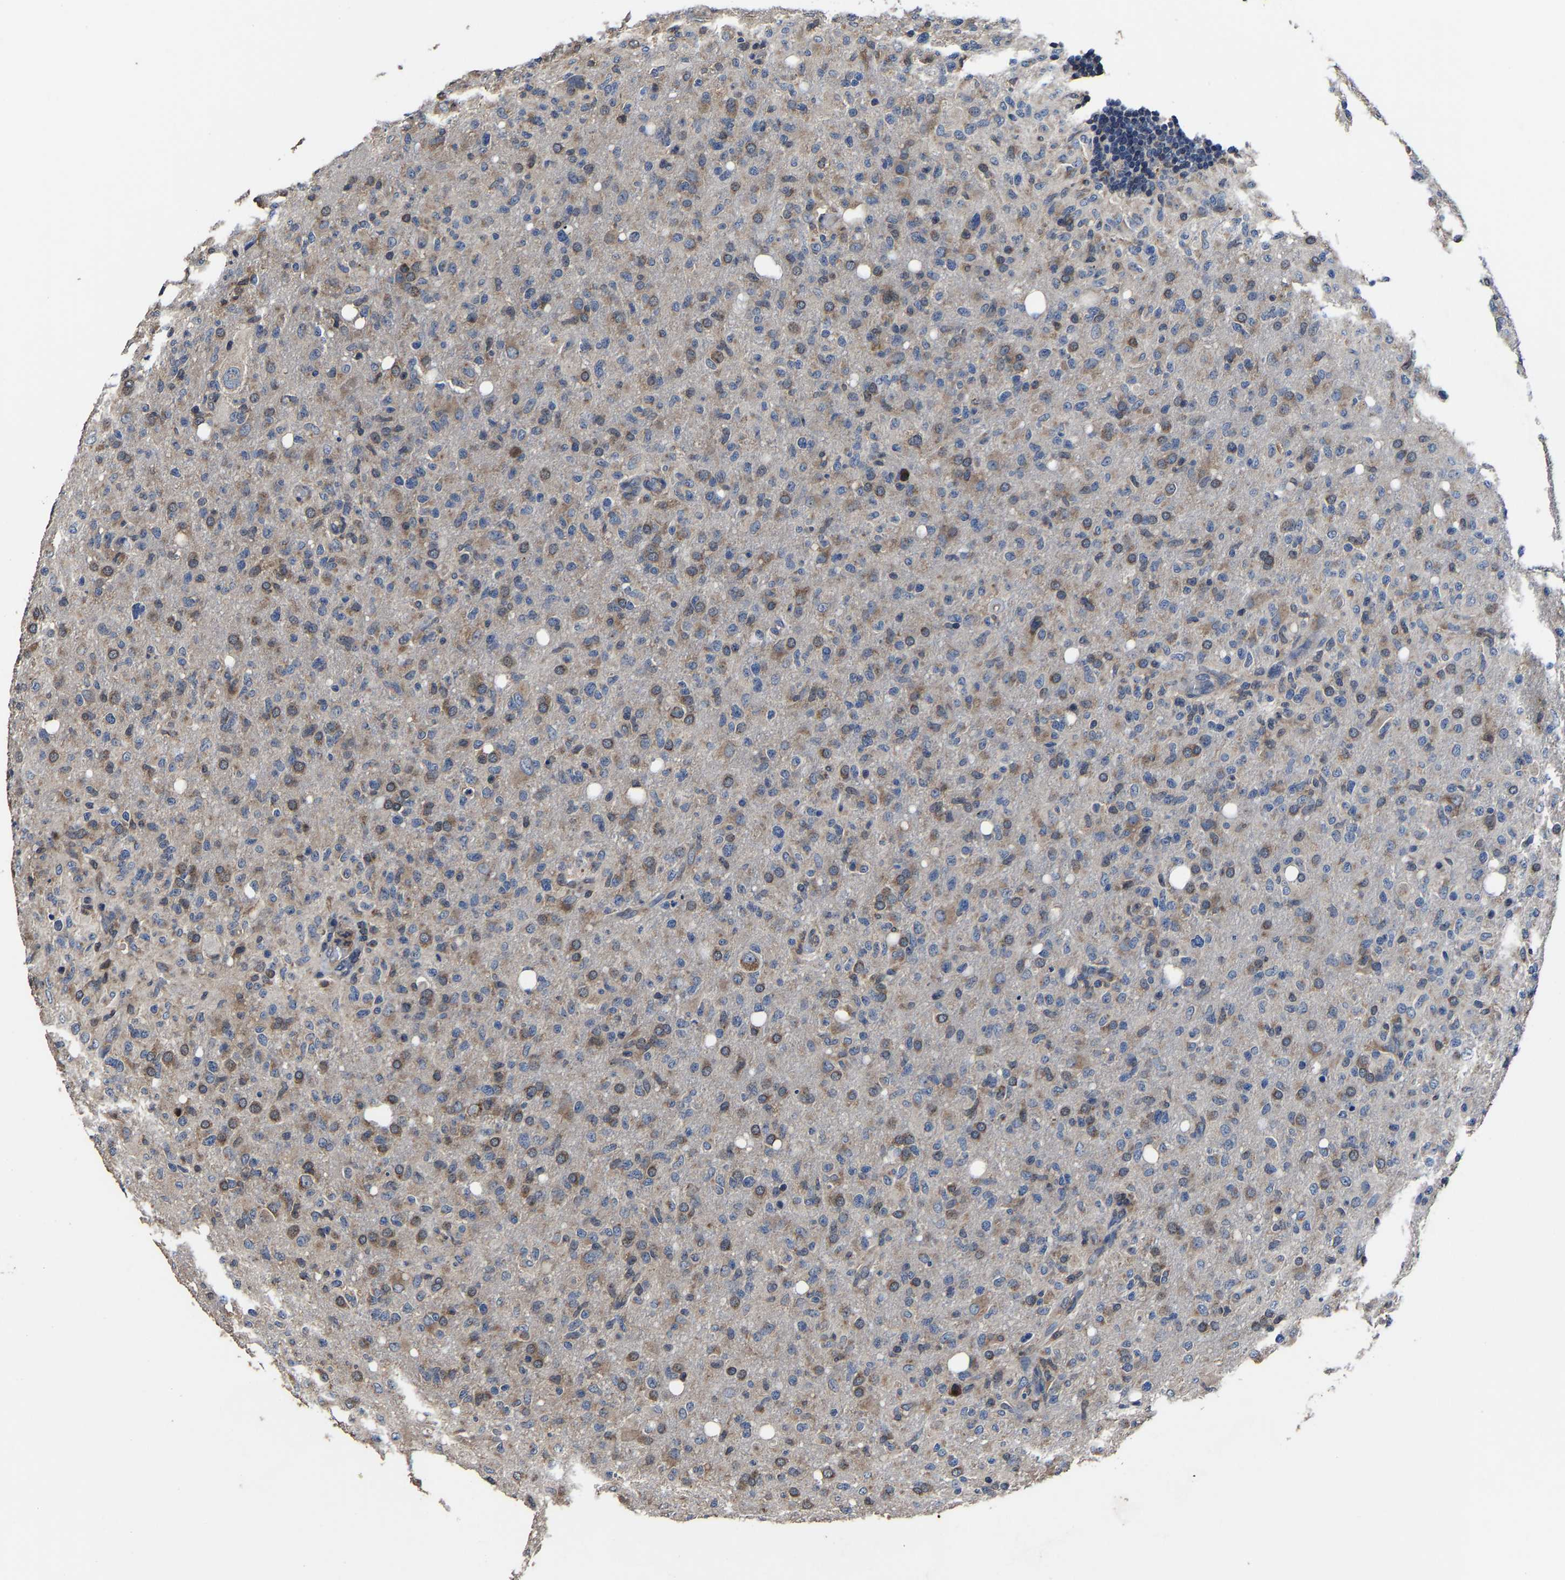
{"staining": {"intensity": "moderate", "quantity": "25%-75%", "location": "cytoplasmic/membranous"}, "tissue": "glioma", "cell_type": "Tumor cells", "image_type": "cancer", "snomed": [{"axis": "morphology", "description": "Glioma, malignant, High grade"}, {"axis": "topography", "description": "Brain"}], "caption": "Tumor cells reveal medium levels of moderate cytoplasmic/membranous positivity in about 25%-75% of cells in high-grade glioma (malignant).", "gene": "EBAG9", "patient": {"sex": "female", "age": 57}}